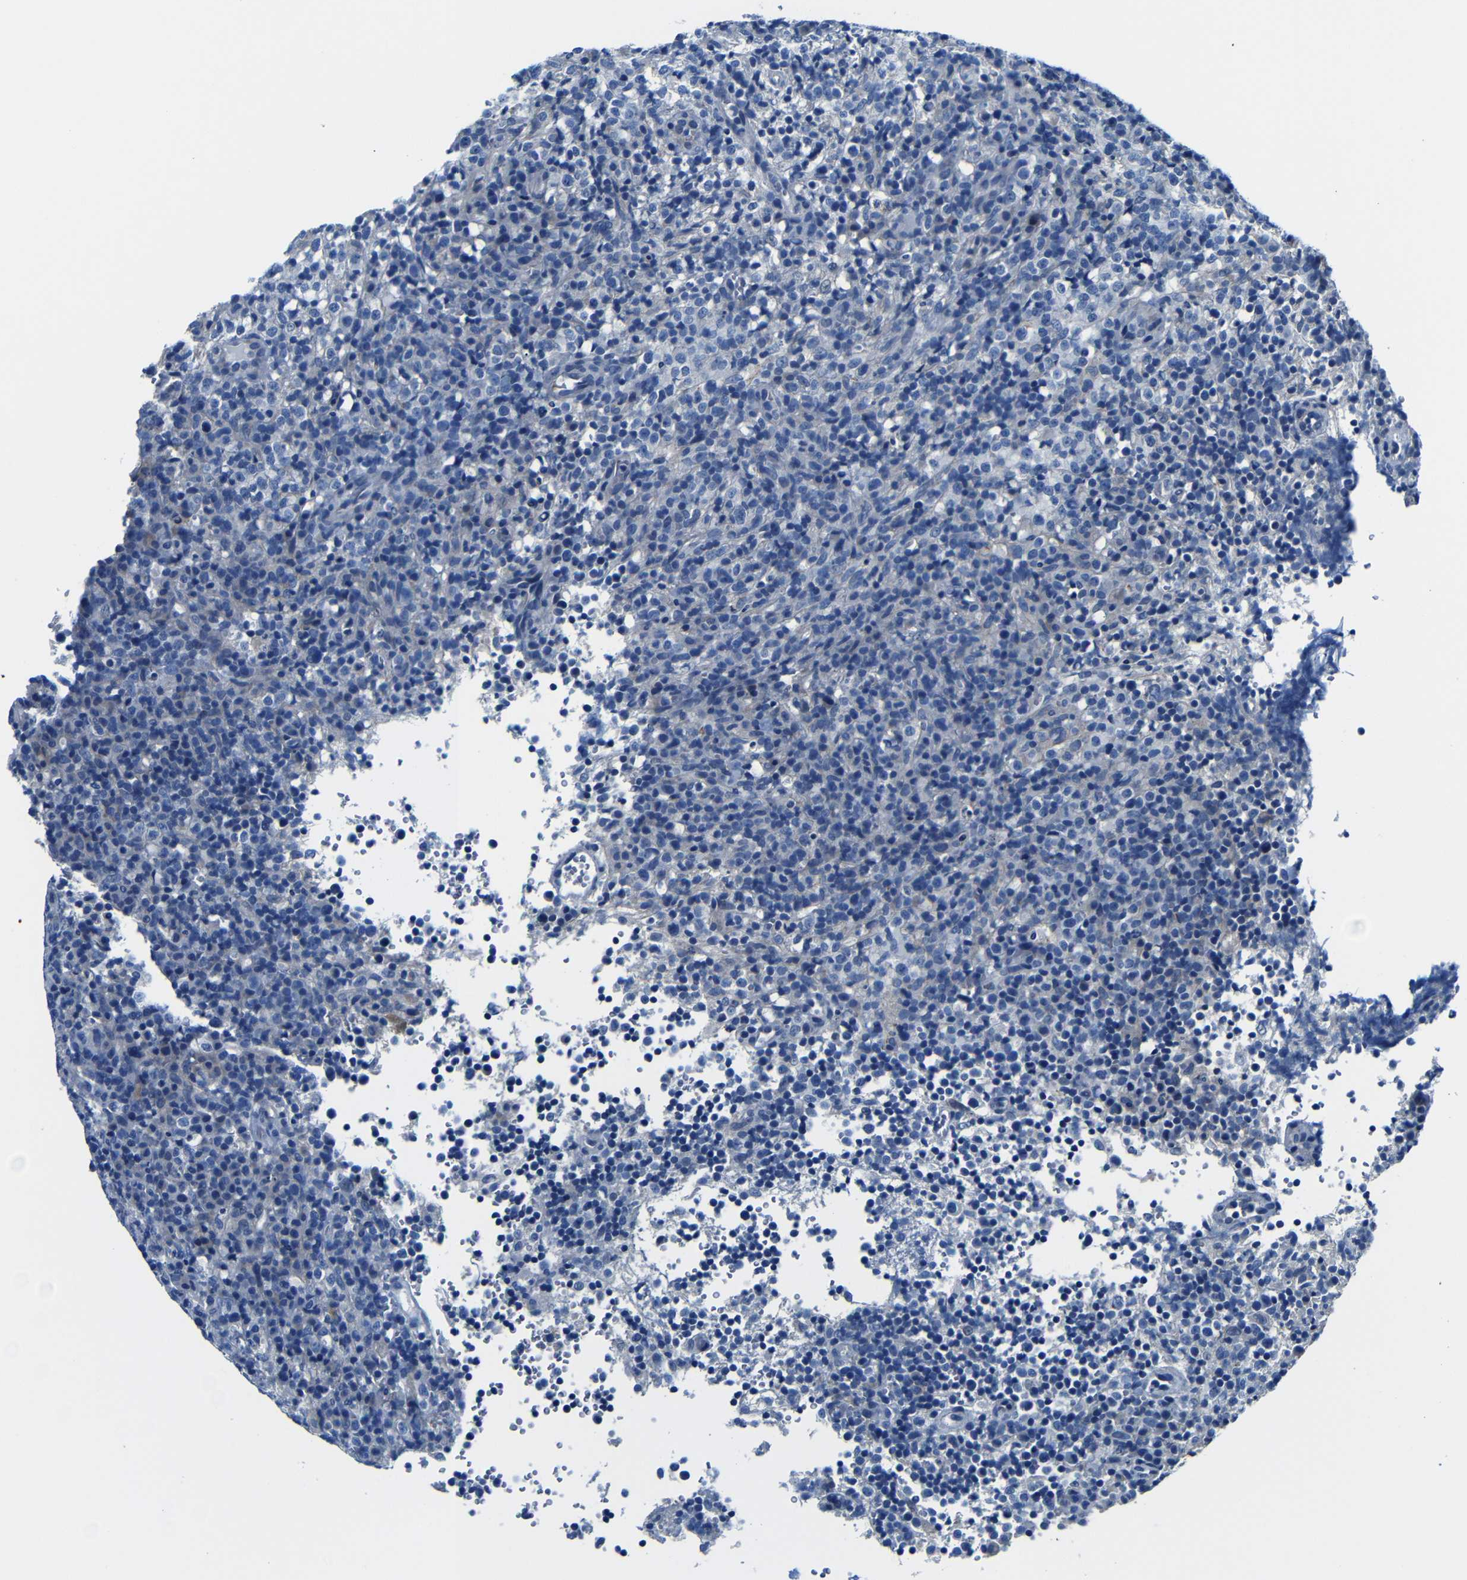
{"staining": {"intensity": "negative", "quantity": "none", "location": "none"}, "tissue": "lymphoma", "cell_type": "Tumor cells", "image_type": "cancer", "snomed": [{"axis": "morphology", "description": "Malignant lymphoma, non-Hodgkin's type, High grade"}, {"axis": "topography", "description": "Lymph node"}], "caption": "Micrograph shows no significant protein positivity in tumor cells of lymphoma. The staining is performed using DAB brown chromogen with nuclei counter-stained in using hematoxylin.", "gene": "TNFAIP1", "patient": {"sex": "female", "age": 76}}